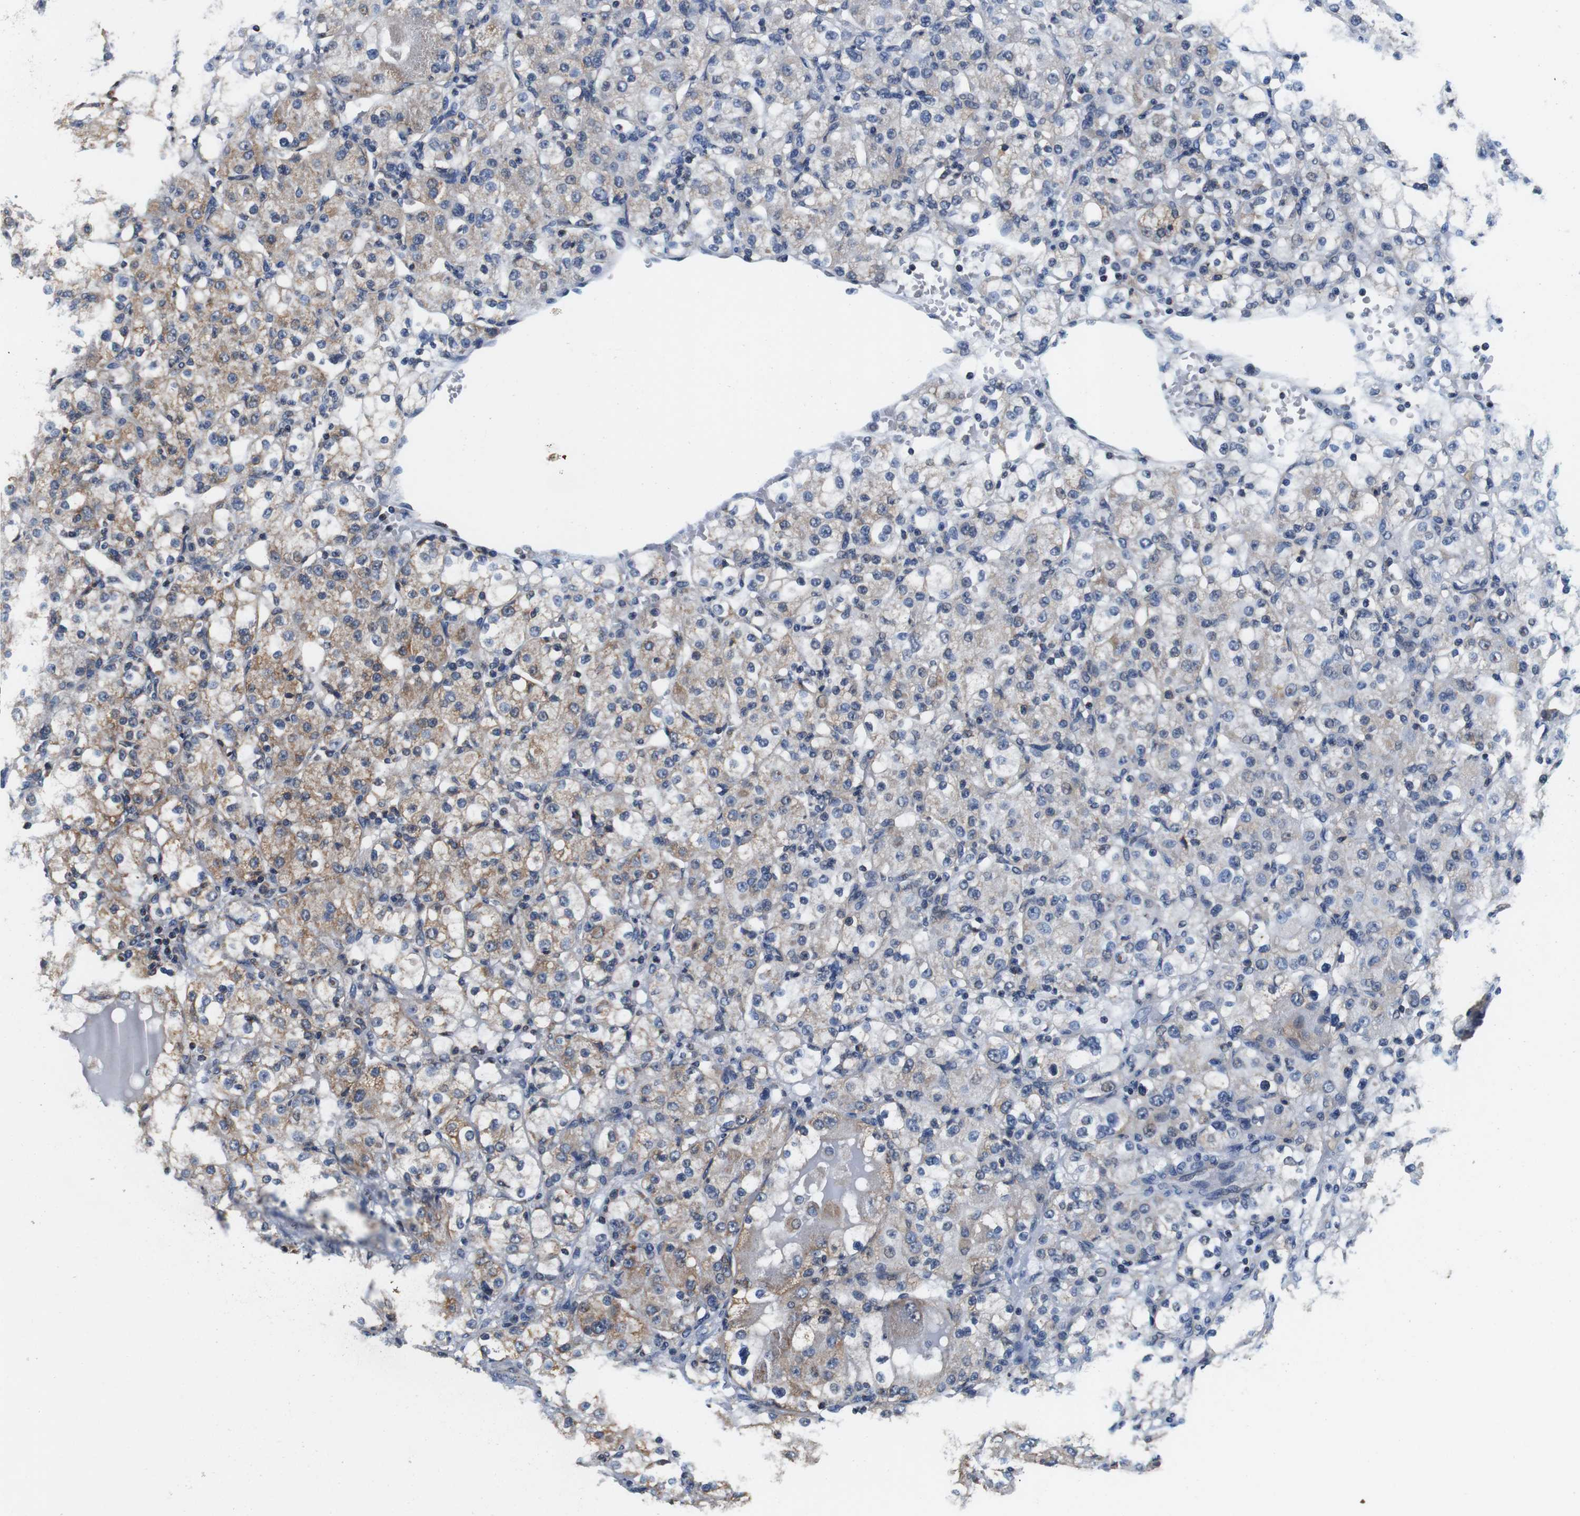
{"staining": {"intensity": "weak", "quantity": ">75%", "location": "cytoplasmic/membranous"}, "tissue": "renal cancer", "cell_type": "Tumor cells", "image_type": "cancer", "snomed": [{"axis": "morphology", "description": "Normal tissue, NOS"}, {"axis": "morphology", "description": "Adenocarcinoma, NOS"}, {"axis": "topography", "description": "Kidney"}], "caption": "There is low levels of weak cytoplasmic/membranous expression in tumor cells of renal adenocarcinoma, as demonstrated by immunohistochemical staining (brown color).", "gene": "LRP4", "patient": {"sex": "male", "age": 61}}